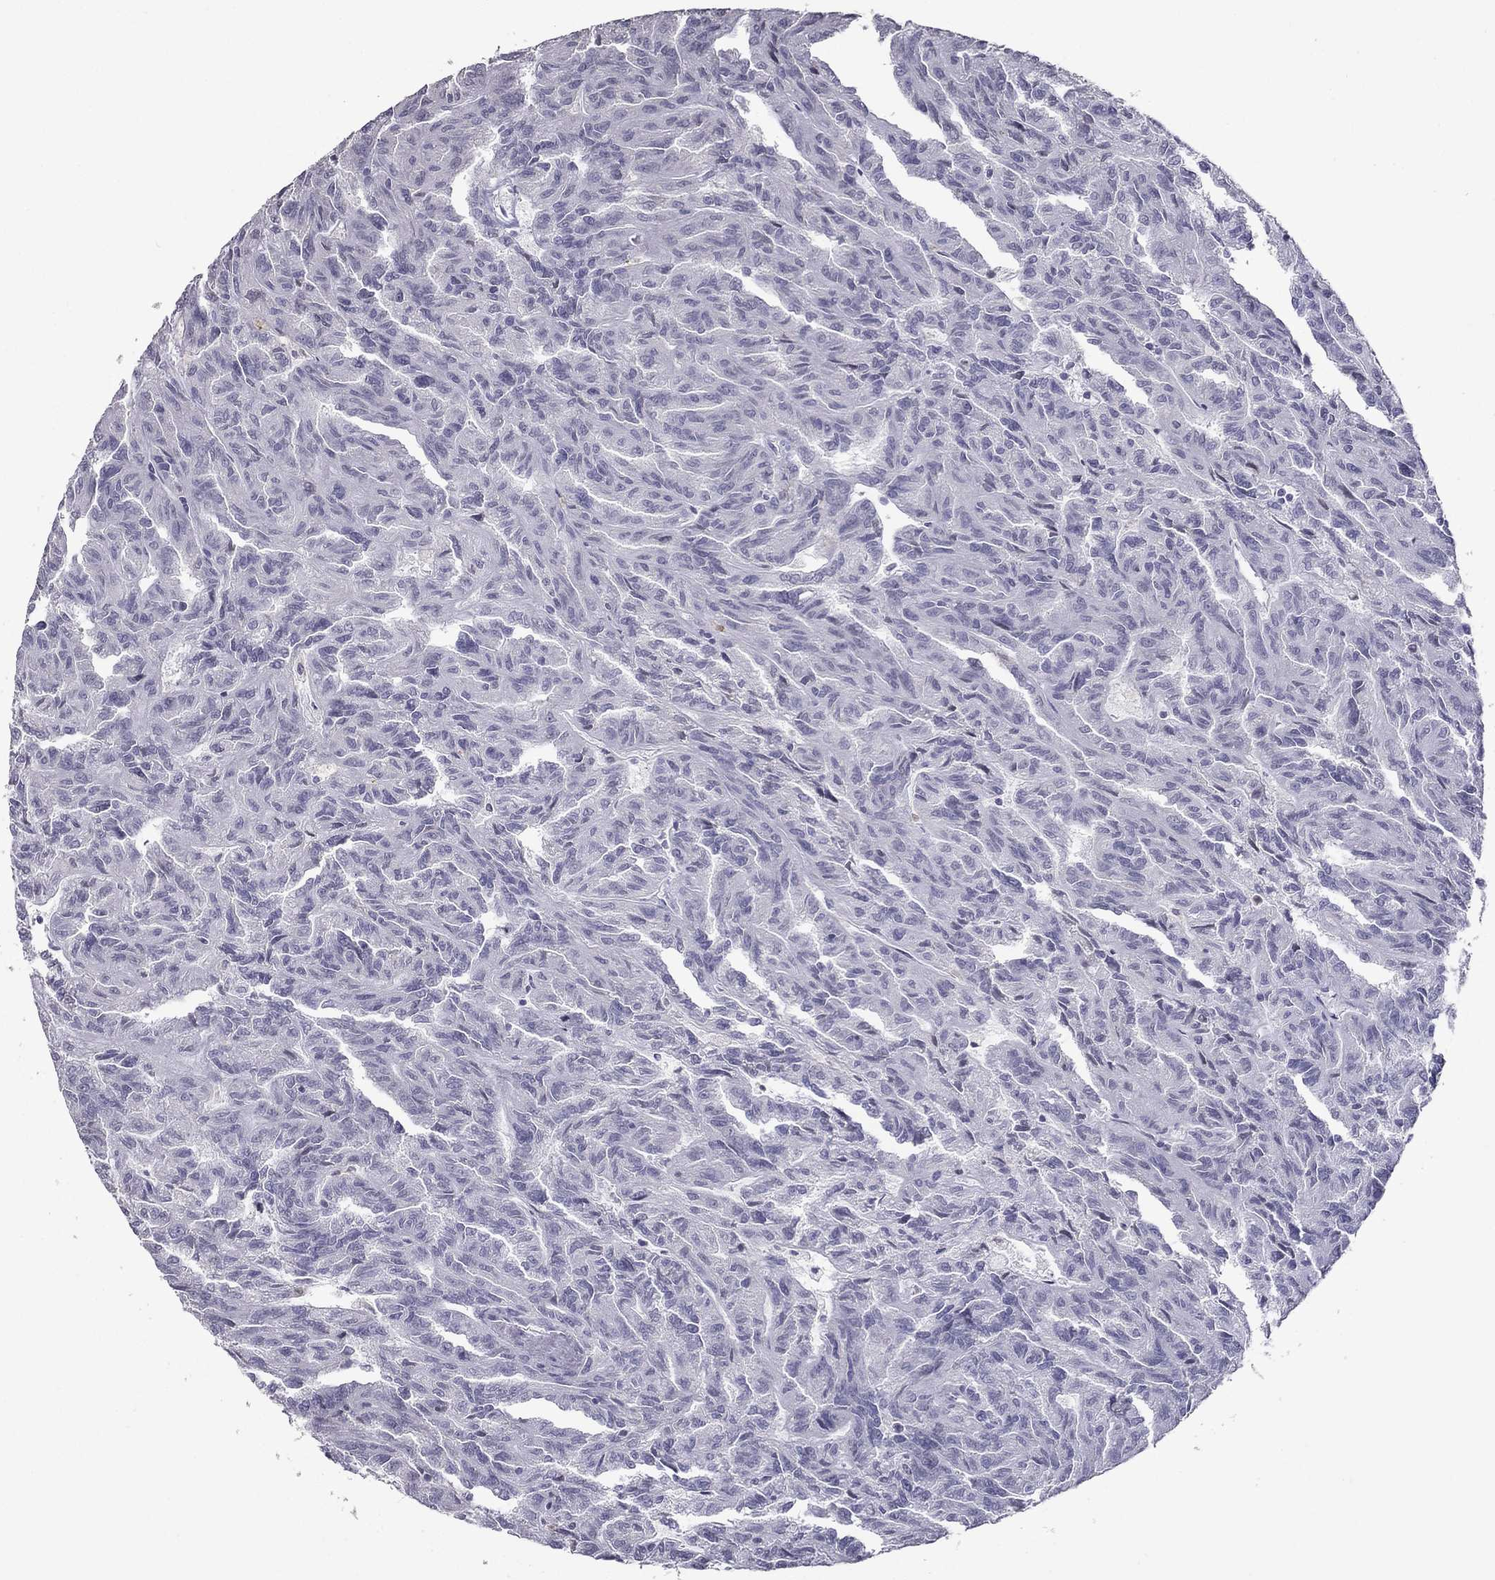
{"staining": {"intensity": "negative", "quantity": "none", "location": "none"}, "tissue": "renal cancer", "cell_type": "Tumor cells", "image_type": "cancer", "snomed": [{"axis": "morphology", "description": "Adenocarcinoma, NOS"}, {"axis": "topography", "description": "Kidney"}], "caption": "IHC of adenocarcinoma (renal) exhibits no positivity in tumor cells.", "gene": "RGS8", "patient": {"sex": "male", "age": 79}}